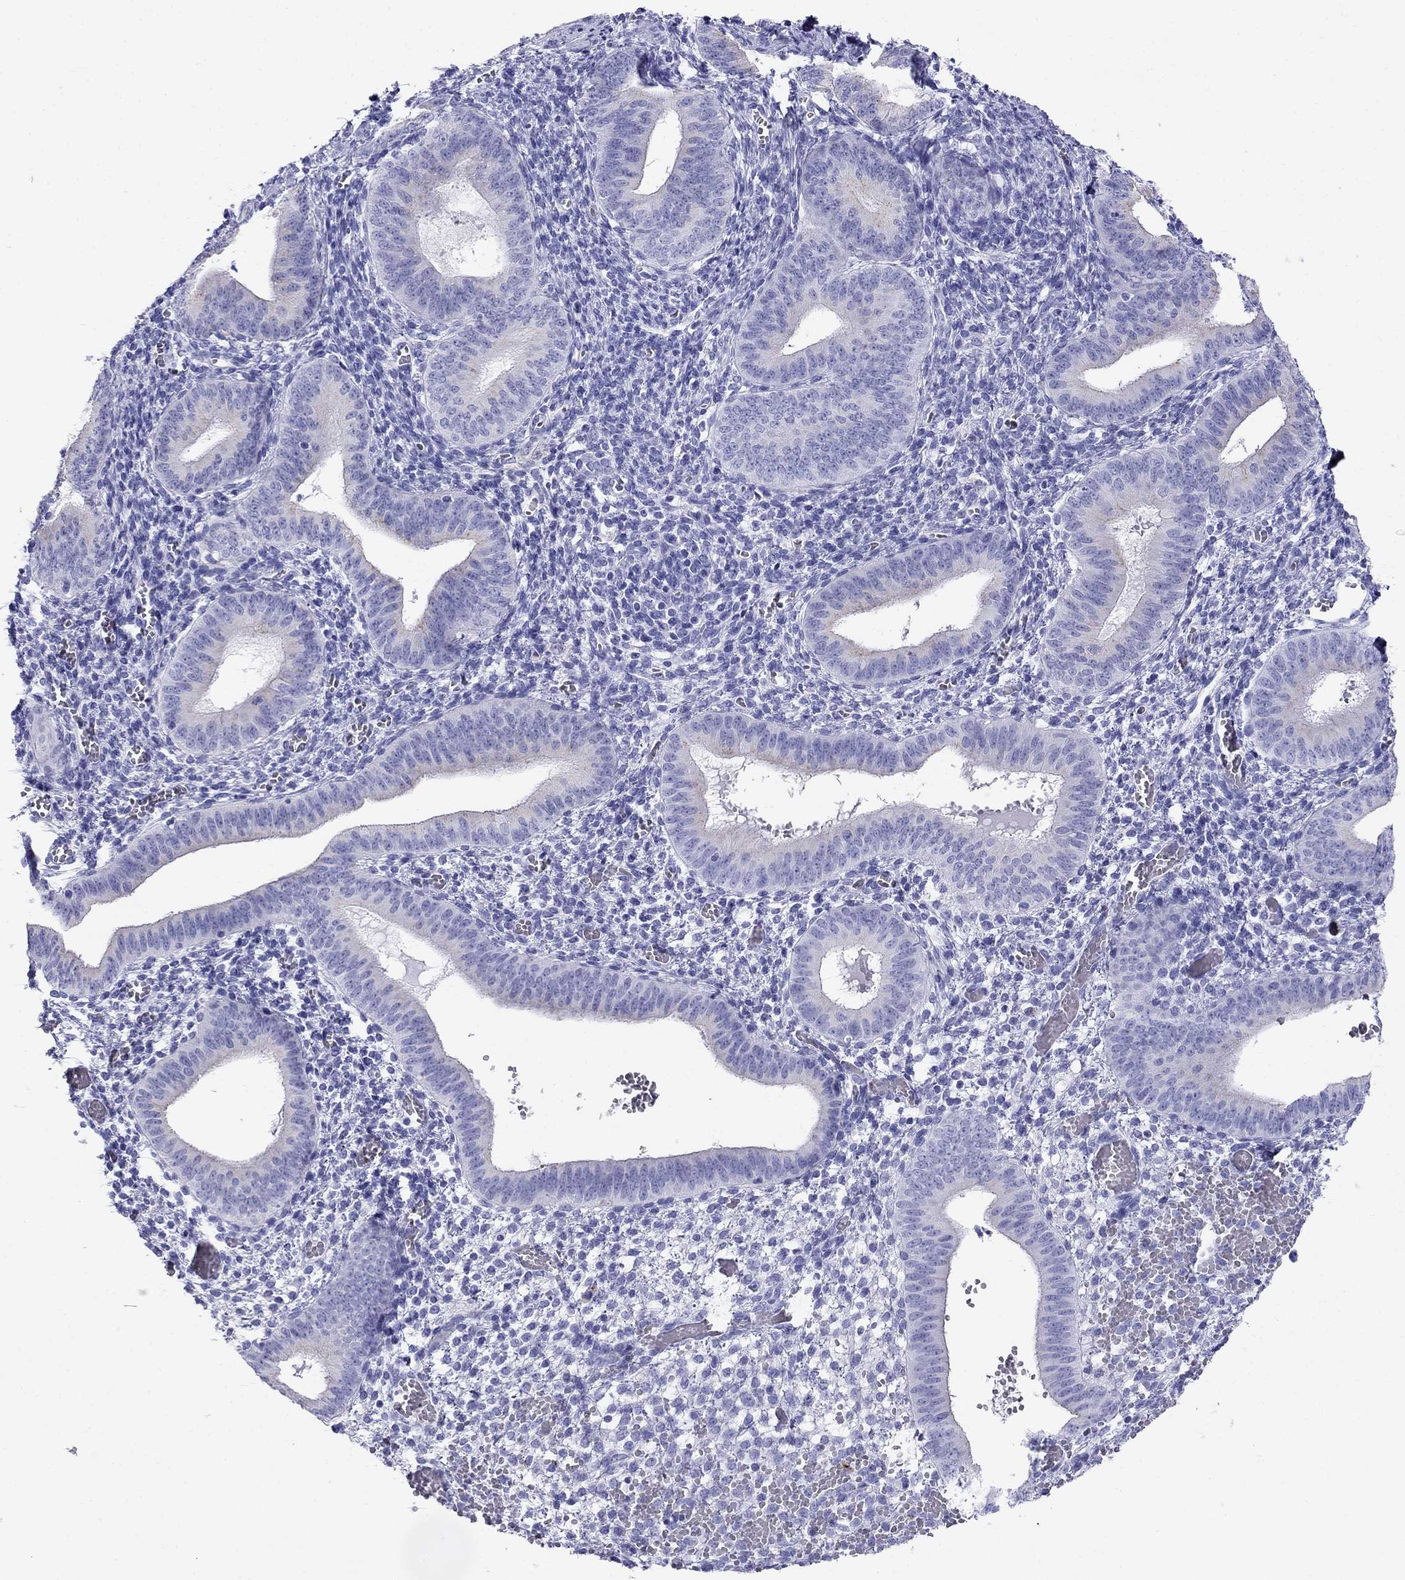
{"staining": {"intensity": "negative", "quantity": "none", "location": "none"}, "tissue": "endometrium", "cell_type": "Cells in endometrial stroma", "image_type": "normal", "snomed": [{"axis": "morphology", "description": "Normal tissue, NOS"}, {"axis": "topography", "description": "Endometrium"}], "caption": "High power microscopy micrograph of an immunohistochemistry micrograph of normal endometrium, revealing no significant positivity in cells in endometrial stroma.", "gene": "MC5R", "patient": {"sex": "female", "age": 42}}